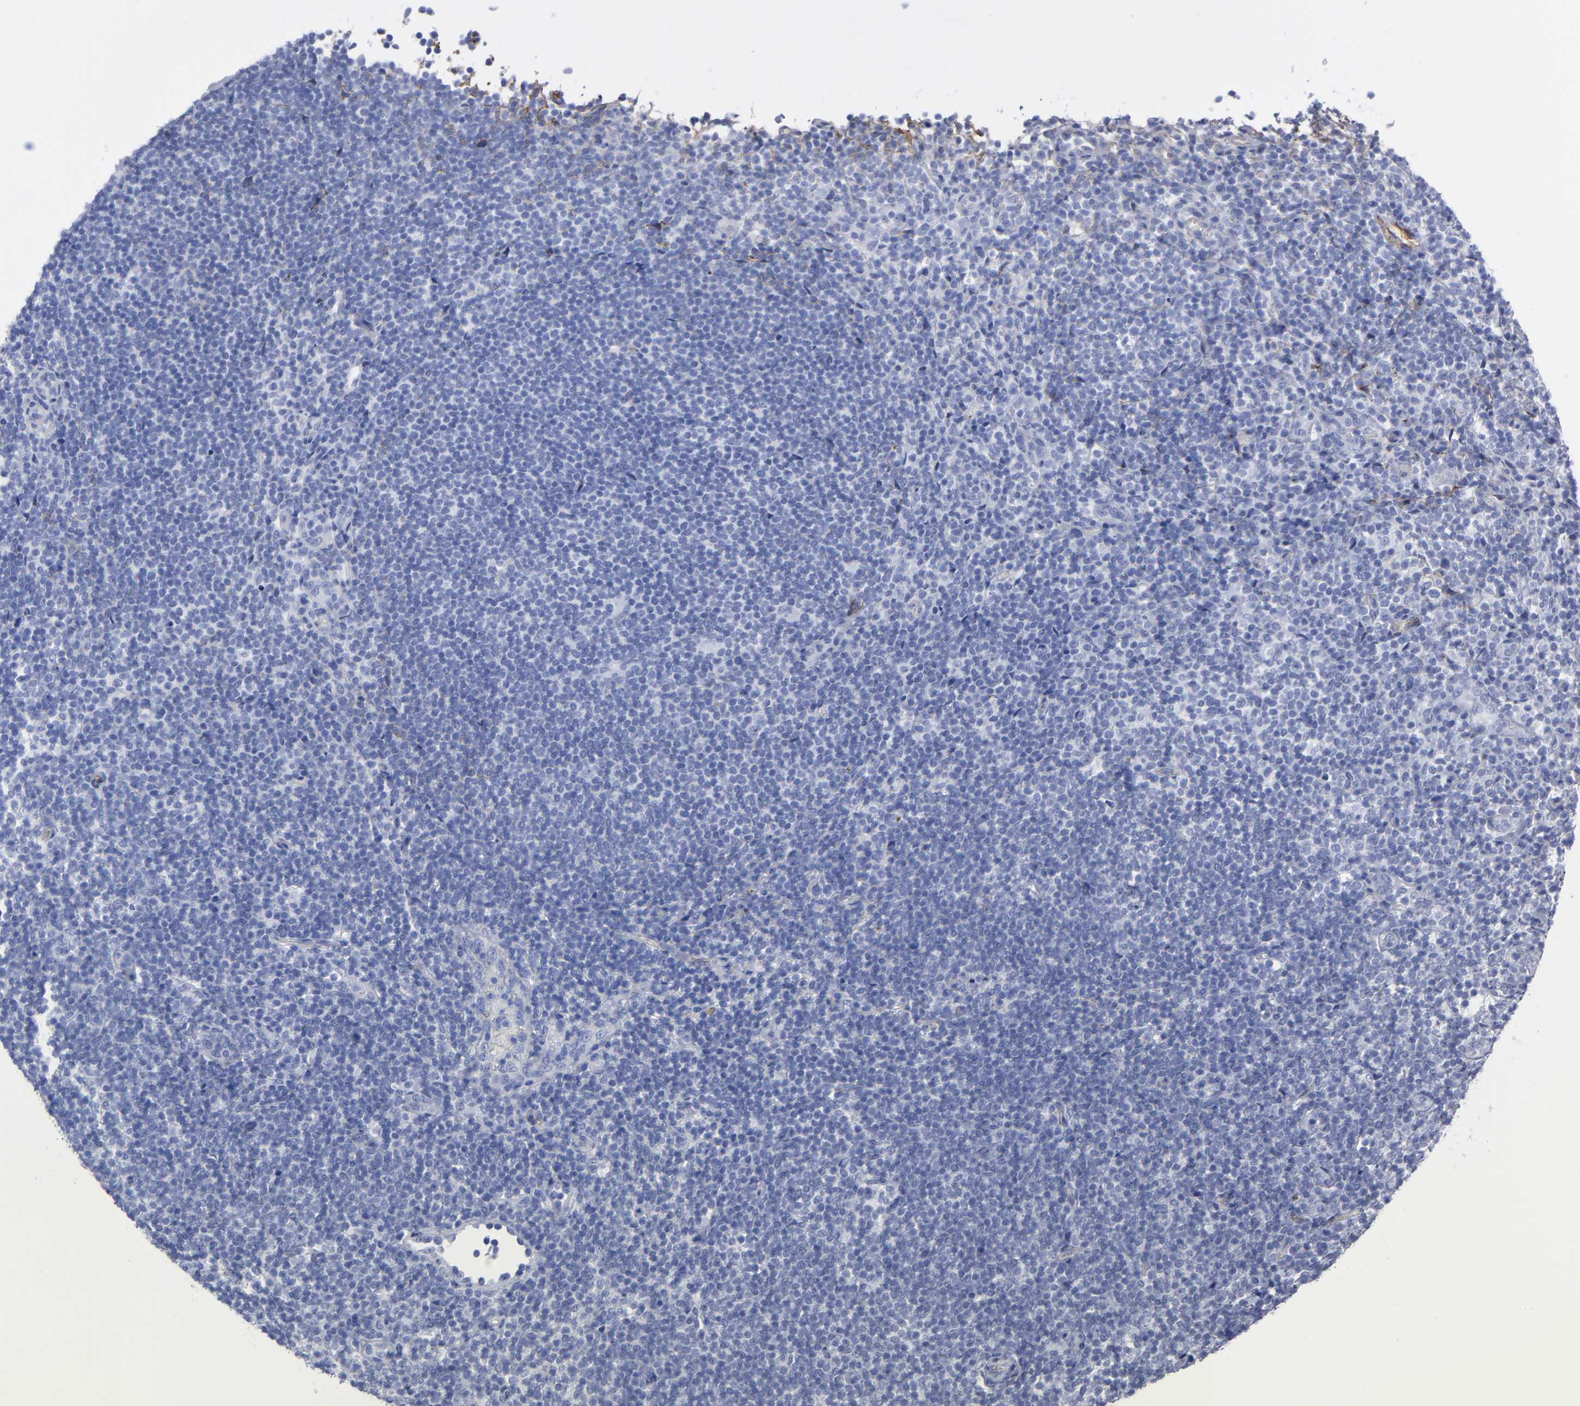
{"staining": {"intensity": "negative", "quantity": "none", "location": "none"}, "tissue": "lymphoma", "cell_type": "Tumor cells", "image_type": "cancer", "snomed": [{"axis": "morphology", "description": "Malignant lymphoma, non-Hodgkin's type, Low grade"}, {"axis": "topography", "description": "Lymph node"}], "caption": "Immunohistochemistry (IHC) histopathology image of neoplastic tissue: human lymphoma stained with DAB (3,3'-diaminobenzidine) shows no significant protein positivity in tumor cells.", "gene": "TM4SF1", "patient": {"sex": "female", "age": 76}}